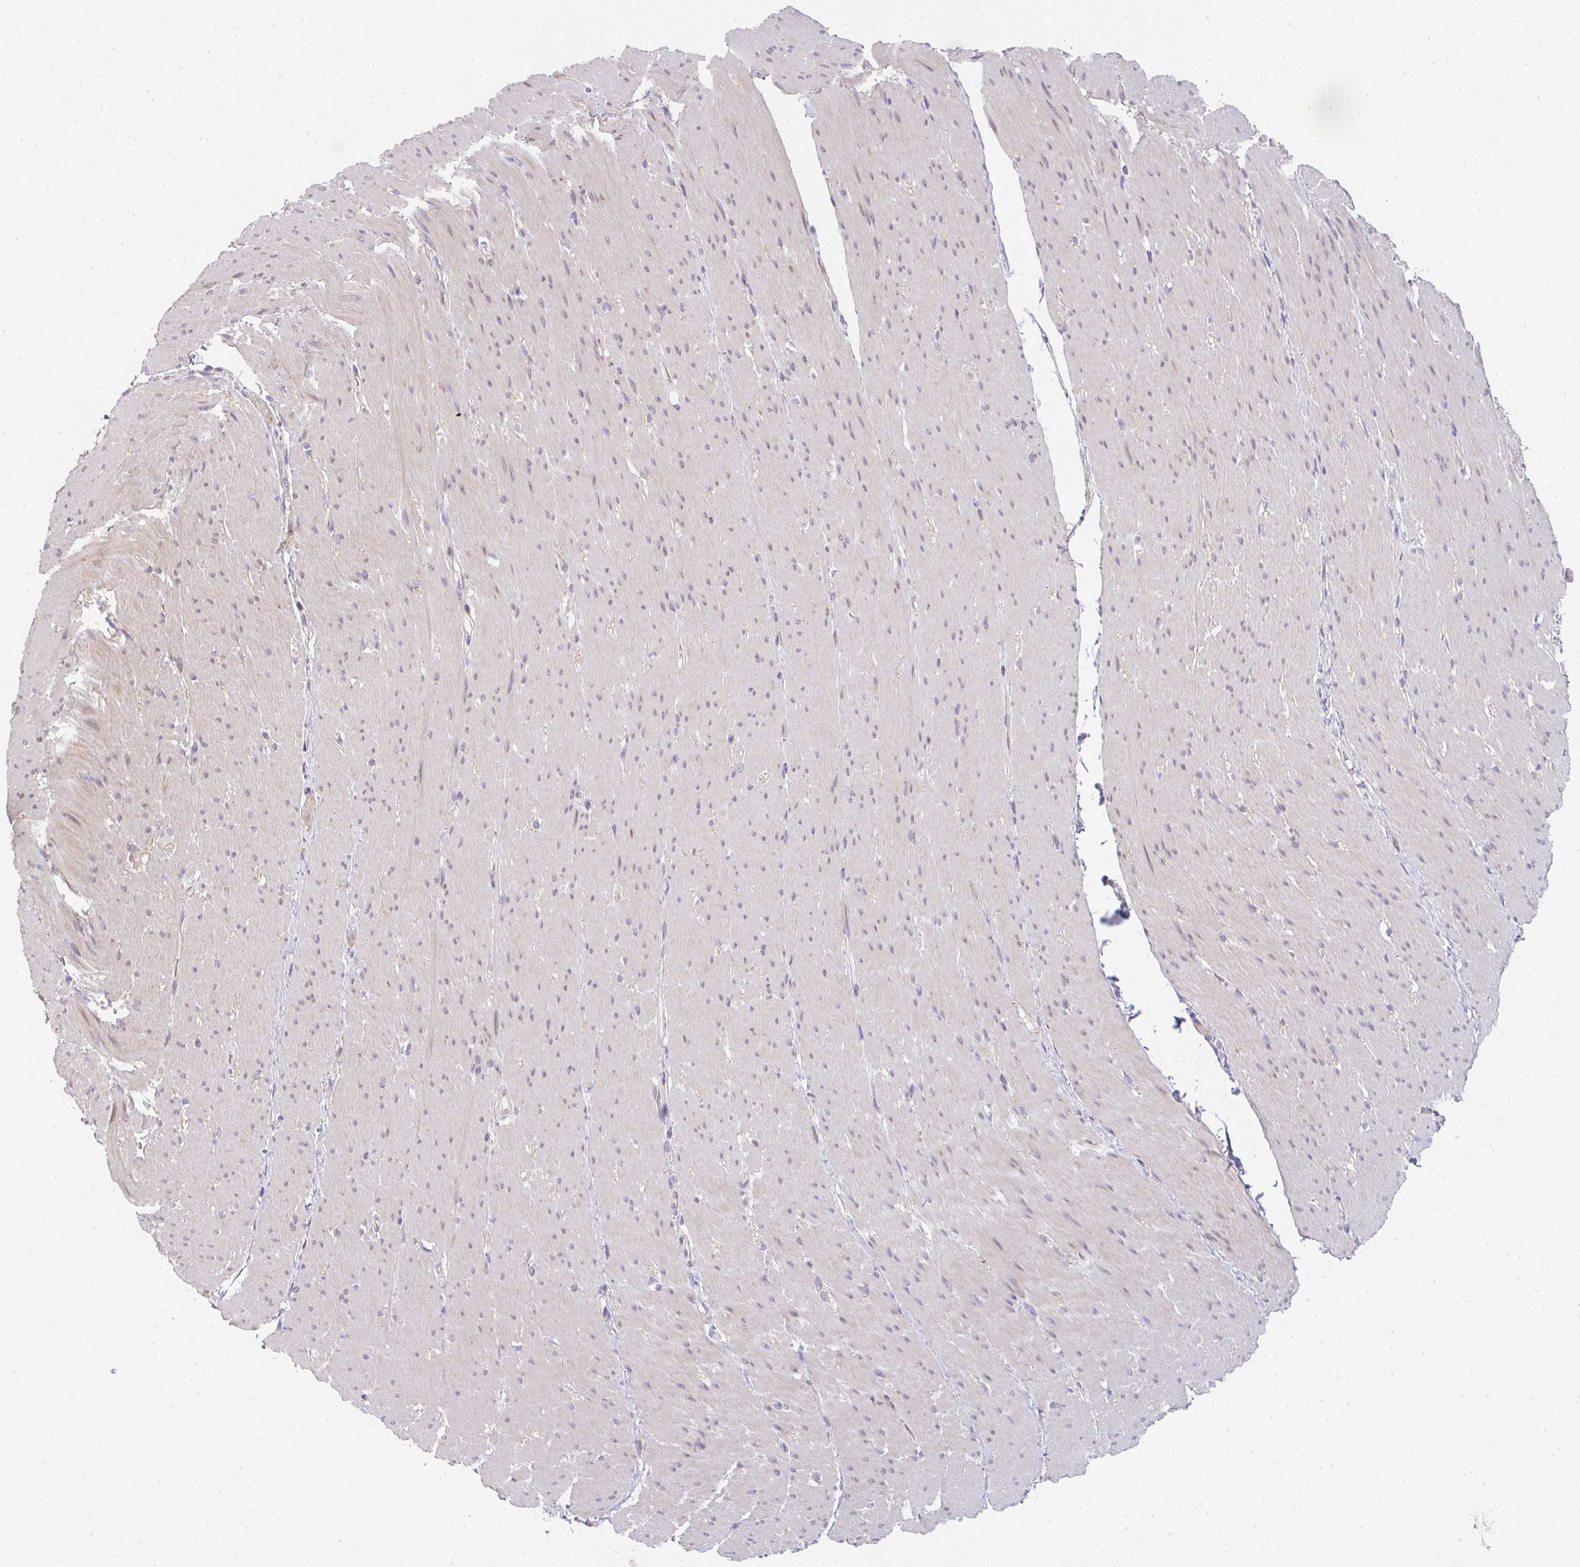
{"staining": {"intensity": "negative", "quantity": "none", "location": "none"}, "tissue": "smooth muscle", "cell_type": "Smooth muscle cells", "image_type": "normal", "snomed": [{"axis": "morphology", "description": "Normal tissue, NOS"}, {"axis": "topography", "description": "Smooth muscle"}, {"axis": "topography", "description": "Rectum"}], "caption": "Immunohistochemistry of normal human smooth muscle reveals no positivity in smooth muscle cells. Brightfield microscopy of IHC stained with DAB (3,3'-diaminobenzidine) (brown) and hematoxylin (blue), captured at high magnification.", "gene": "TNFRSF10A", "patient": {"sex": "male", "age": 53}}